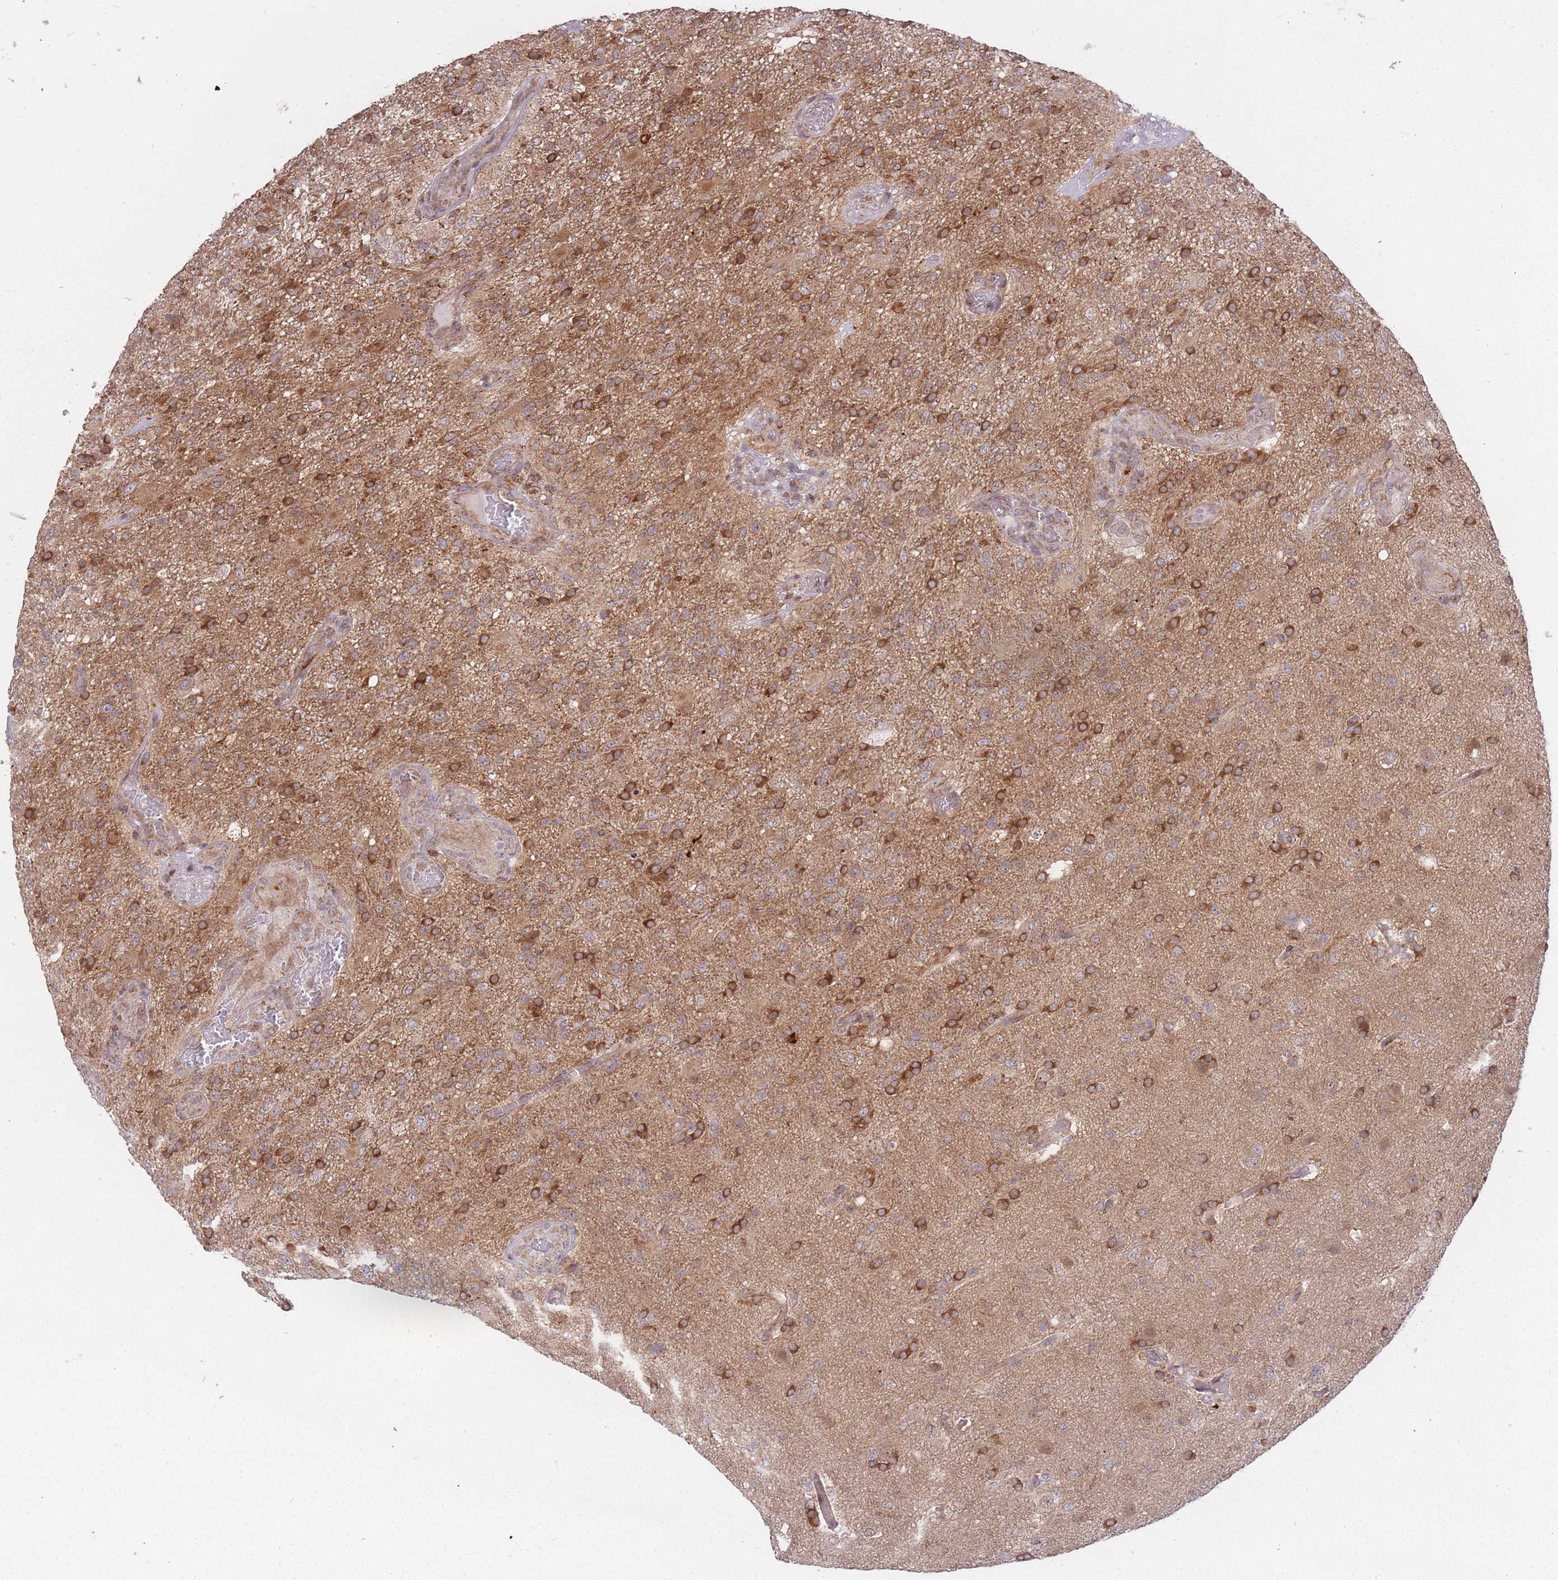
{"staining": {"intensity": "strong", "quantity": ">75%", "location": "cytoplasmic/membranous"}, "tissue": "glioma", "cell_type": "Tumor cells", "image_type": "cancer", "snomed": [{"axis": "morphology", "description": "Glioma, malignant, High grade"}, {"axis": "topography", "description": "Brain"}], "caption": "Approximately >75% of tumor cells in human glioma show strong cytoplasmic/membranous protein expression as visualized by brown immunohistochemical staining.", "gene": "DPYSL4", "patient": {"sex": "female", "age": 74}}